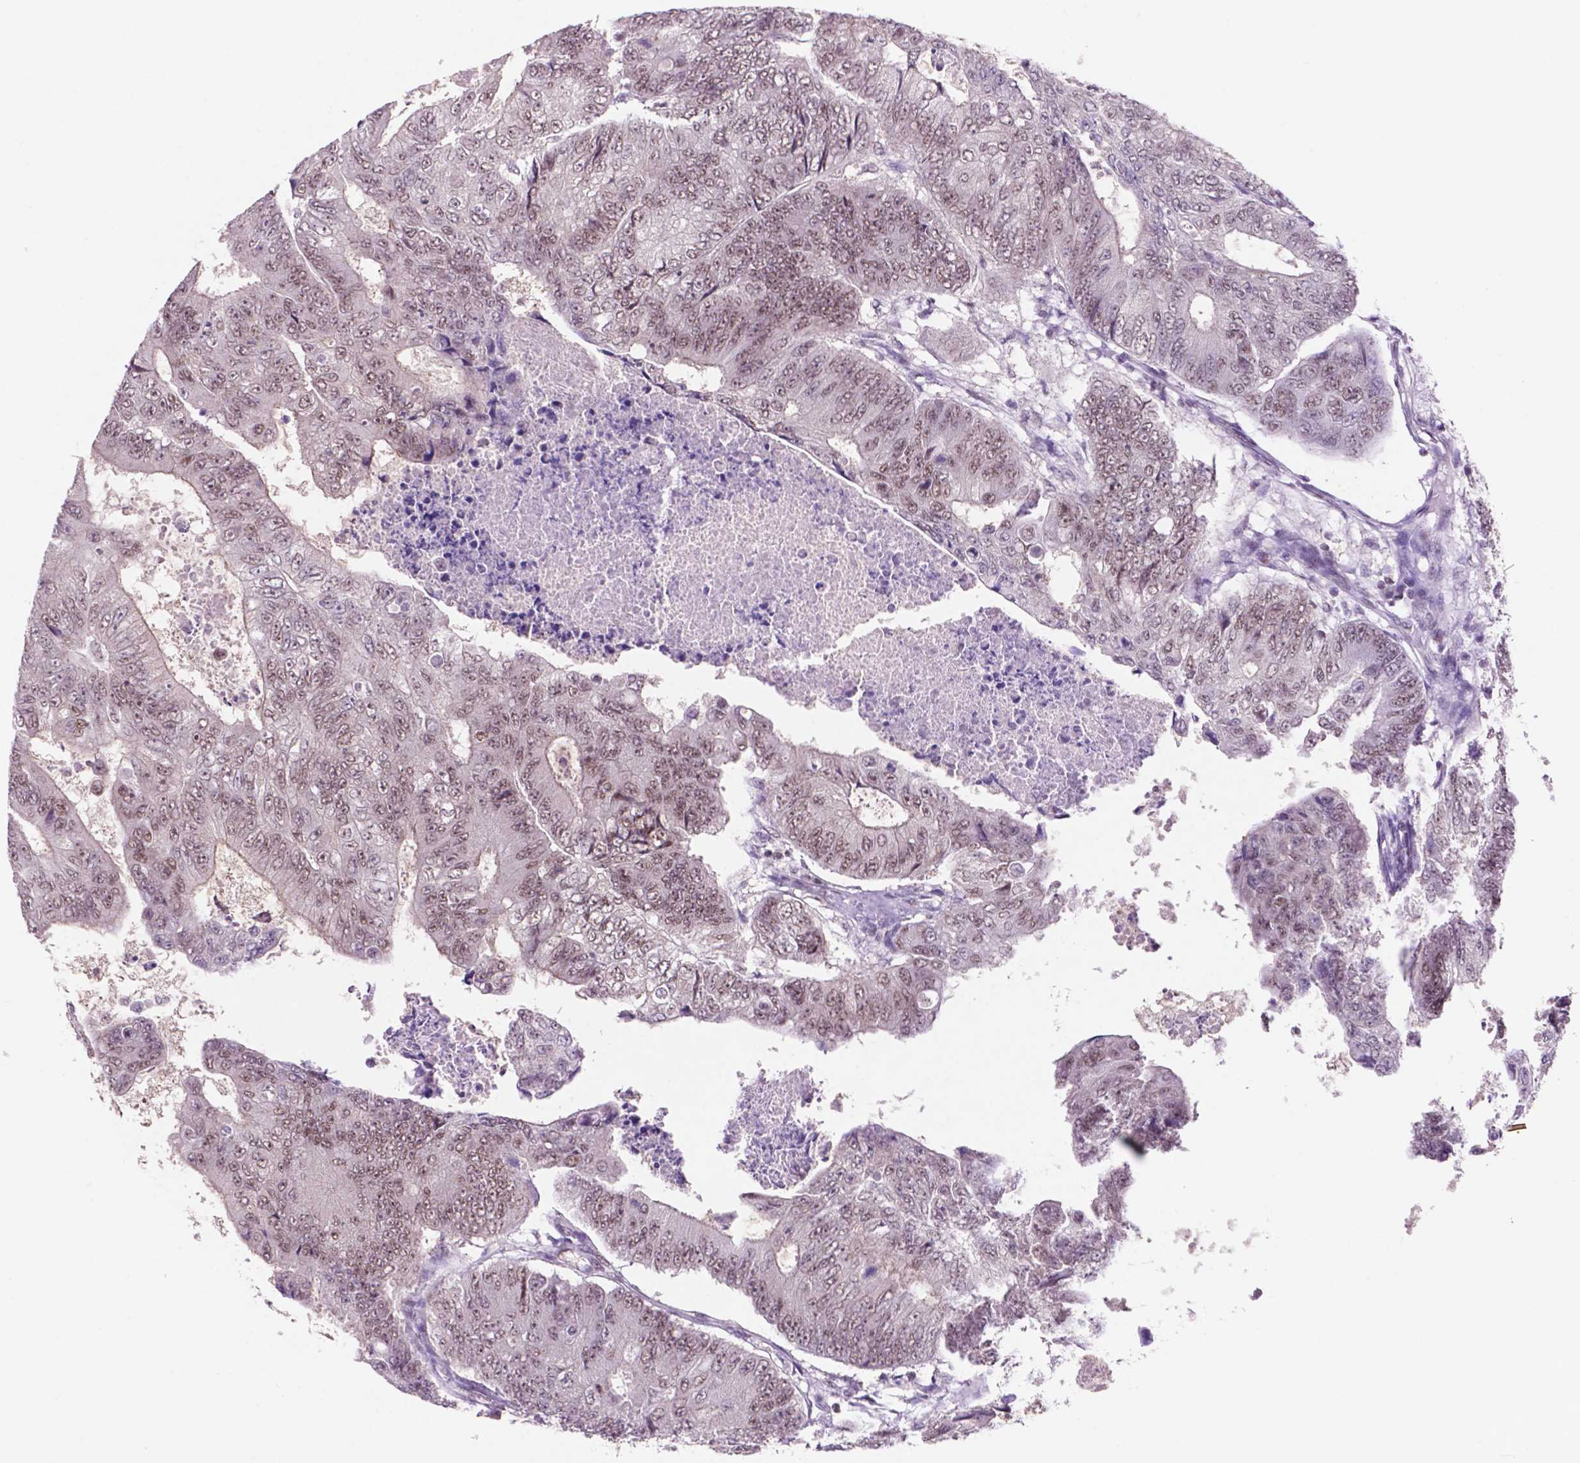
{"staining": {"intensity": "weak", "quantity": "25%-75%", "location": "cytoplasmic/membranous,nuclear"}, "tissue": "colorectal cancer", "cell_type": "Tumor cells", "image_type": "cancer", "snomed": [{"axis": "morphology", "description": "Adenocarcinoma, NOS"}, {"axis": "topography", "description": "Colon"}], "caption": "Protein positivity by IHC displays weak cytoplasmic/membranous and nuclear staining in about 25%-75% of tumor cells in colorectal cancer. Nuclei are stained in blue.", "gene": "NCOR1", "patient": {"sex": "female", "age": 48}}